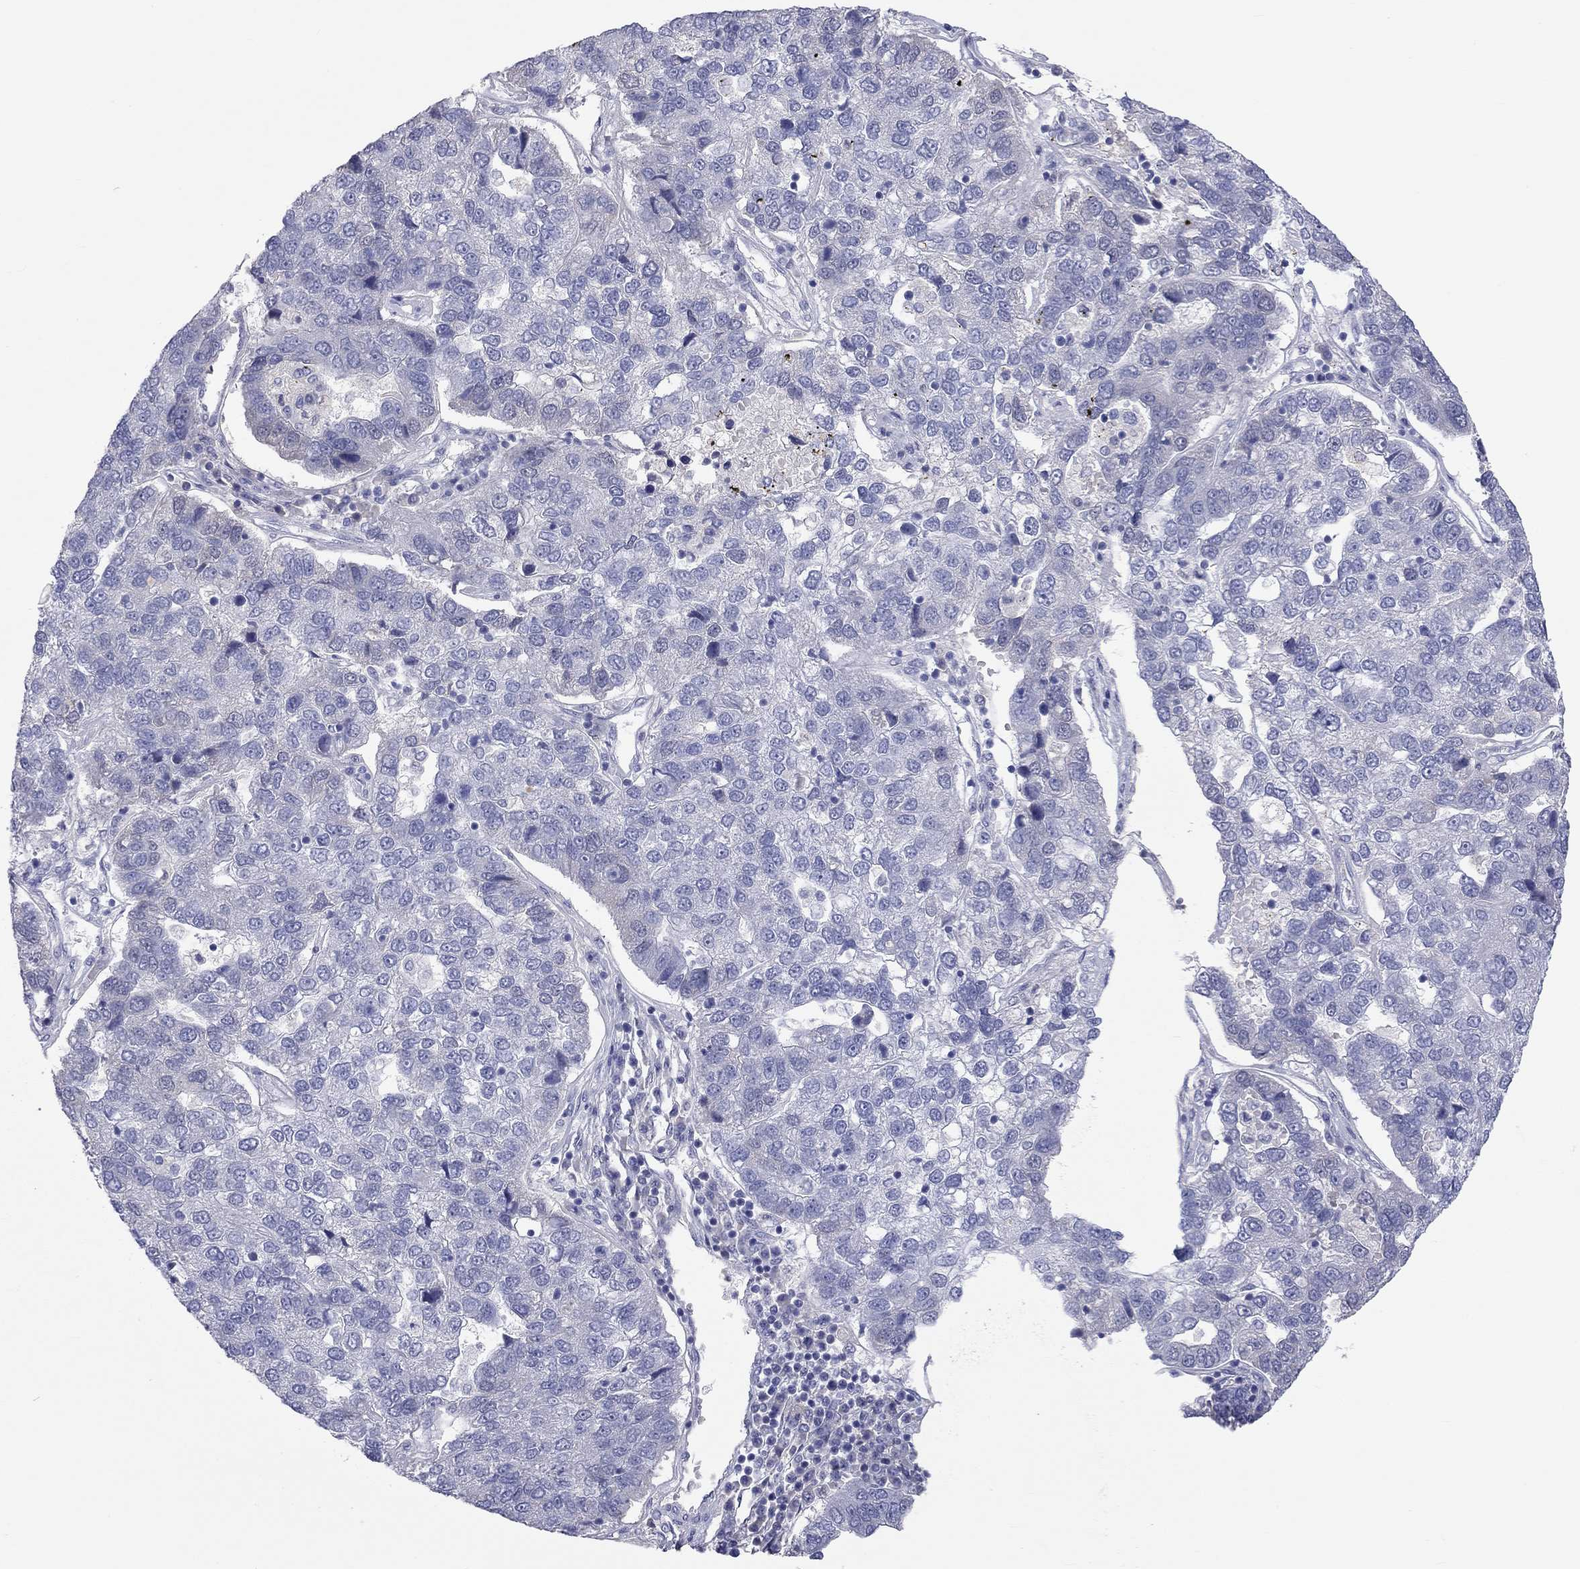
{"staining": {"intensity": "negative", "quantity": "none", "location": "none"}, "tissue": "pancreatic cancer", "cell_type": "Tumor cells", "image_type": "cancer", "snomed": [{"axis": "morphology", "description": "Adenocarcinoma, NOS"}, {"axis": "topography", "description": "Pancreas"}], "caption": "This is an immunohistochemistry photomicrograph of adenocarcinoma (pancreatic). There is no positivity in tumor cells.", "gene": "ST7L", "patient": {"sex": "female", "age": 61}}